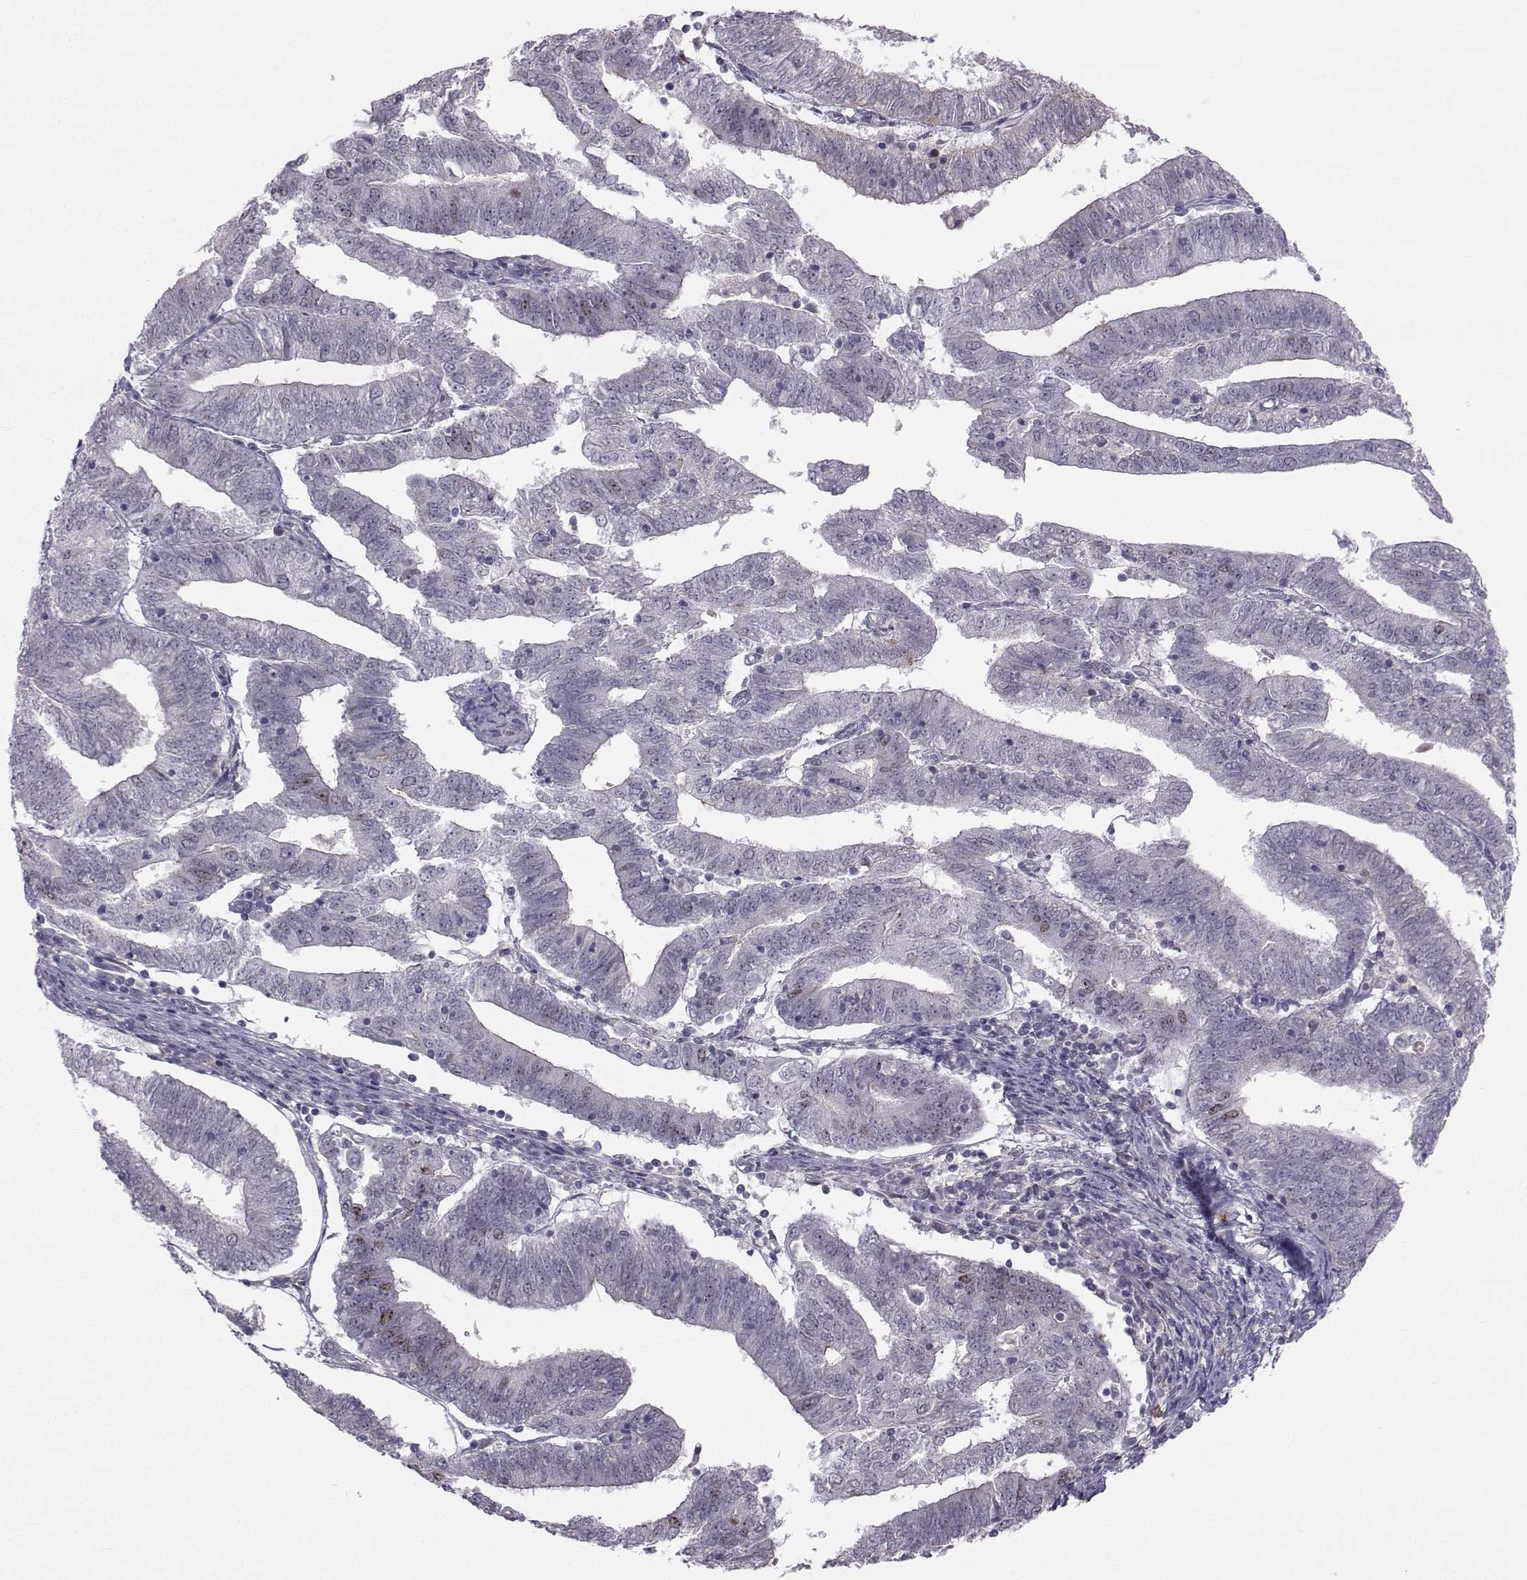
{"staining": {"intensity": "weak", "quantity": "<25%", "location": "nuclear"}, "tissue": "endometrial cancer", "cell_type": "Tumor cells", "image_type": "cancer", "snomed": [{"axis": "morphology", "description": "Adenocarcinoma, NOS"}, {"axis": "topography", "description": "Endometrium"}], "caption": "High power microscopy photomicrograph of an immunohistochemistry micrograph of adenocarcinoma (endometrial), revealing no significant expression in tumor cells. (Immunohistochemistry, brightfield microscopy, high magnification).", "gene": "LRP8", "patient": {"sex": "female", "age": 82}}